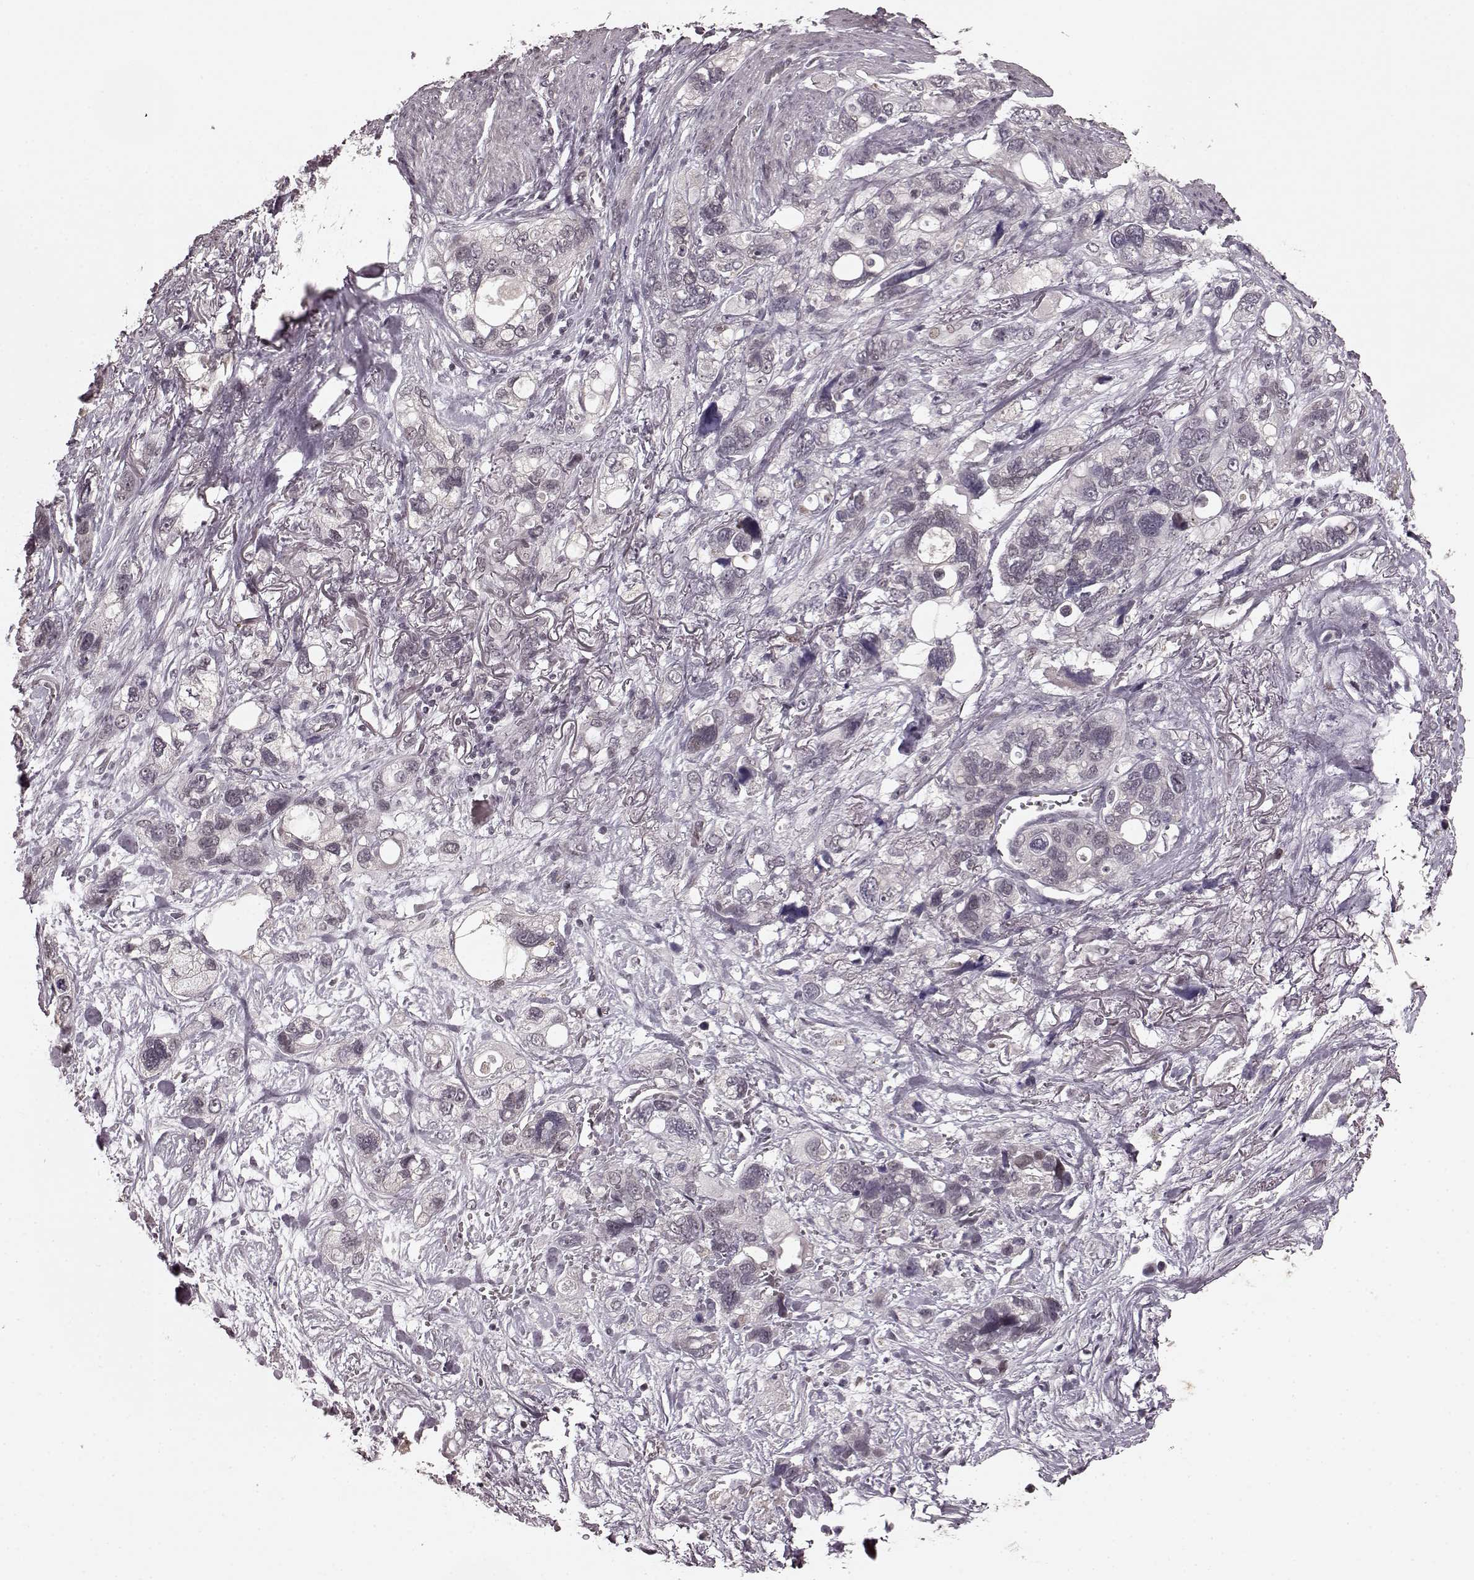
{"staining": {"intensity": "weak", "quantity": ">75%", "location": "cytoplasmic/membranous"}, "tissue": "stomach cancer", "cell_type": "Tumor cells", "image_type": "cancer", "snomed": [{"axis": "morphology", "description": "Adenocarcinoma, NOS"}, {"axis": "topography", "description": "Stomach, upper"}], "caption": "Immunohistochemistry (IHC) micrograph of neoplastic tissue: adenocarcinoma (stomach) stained using immunohistochemistry displays low levels of weak protein expression localized specifically in the cytoplasmic/membranous of tumor cells, appearing as a cytoplasmic/membranous brown color.", "gene": "PLCB4", "patient": {"sex": "female", "age": 81}}